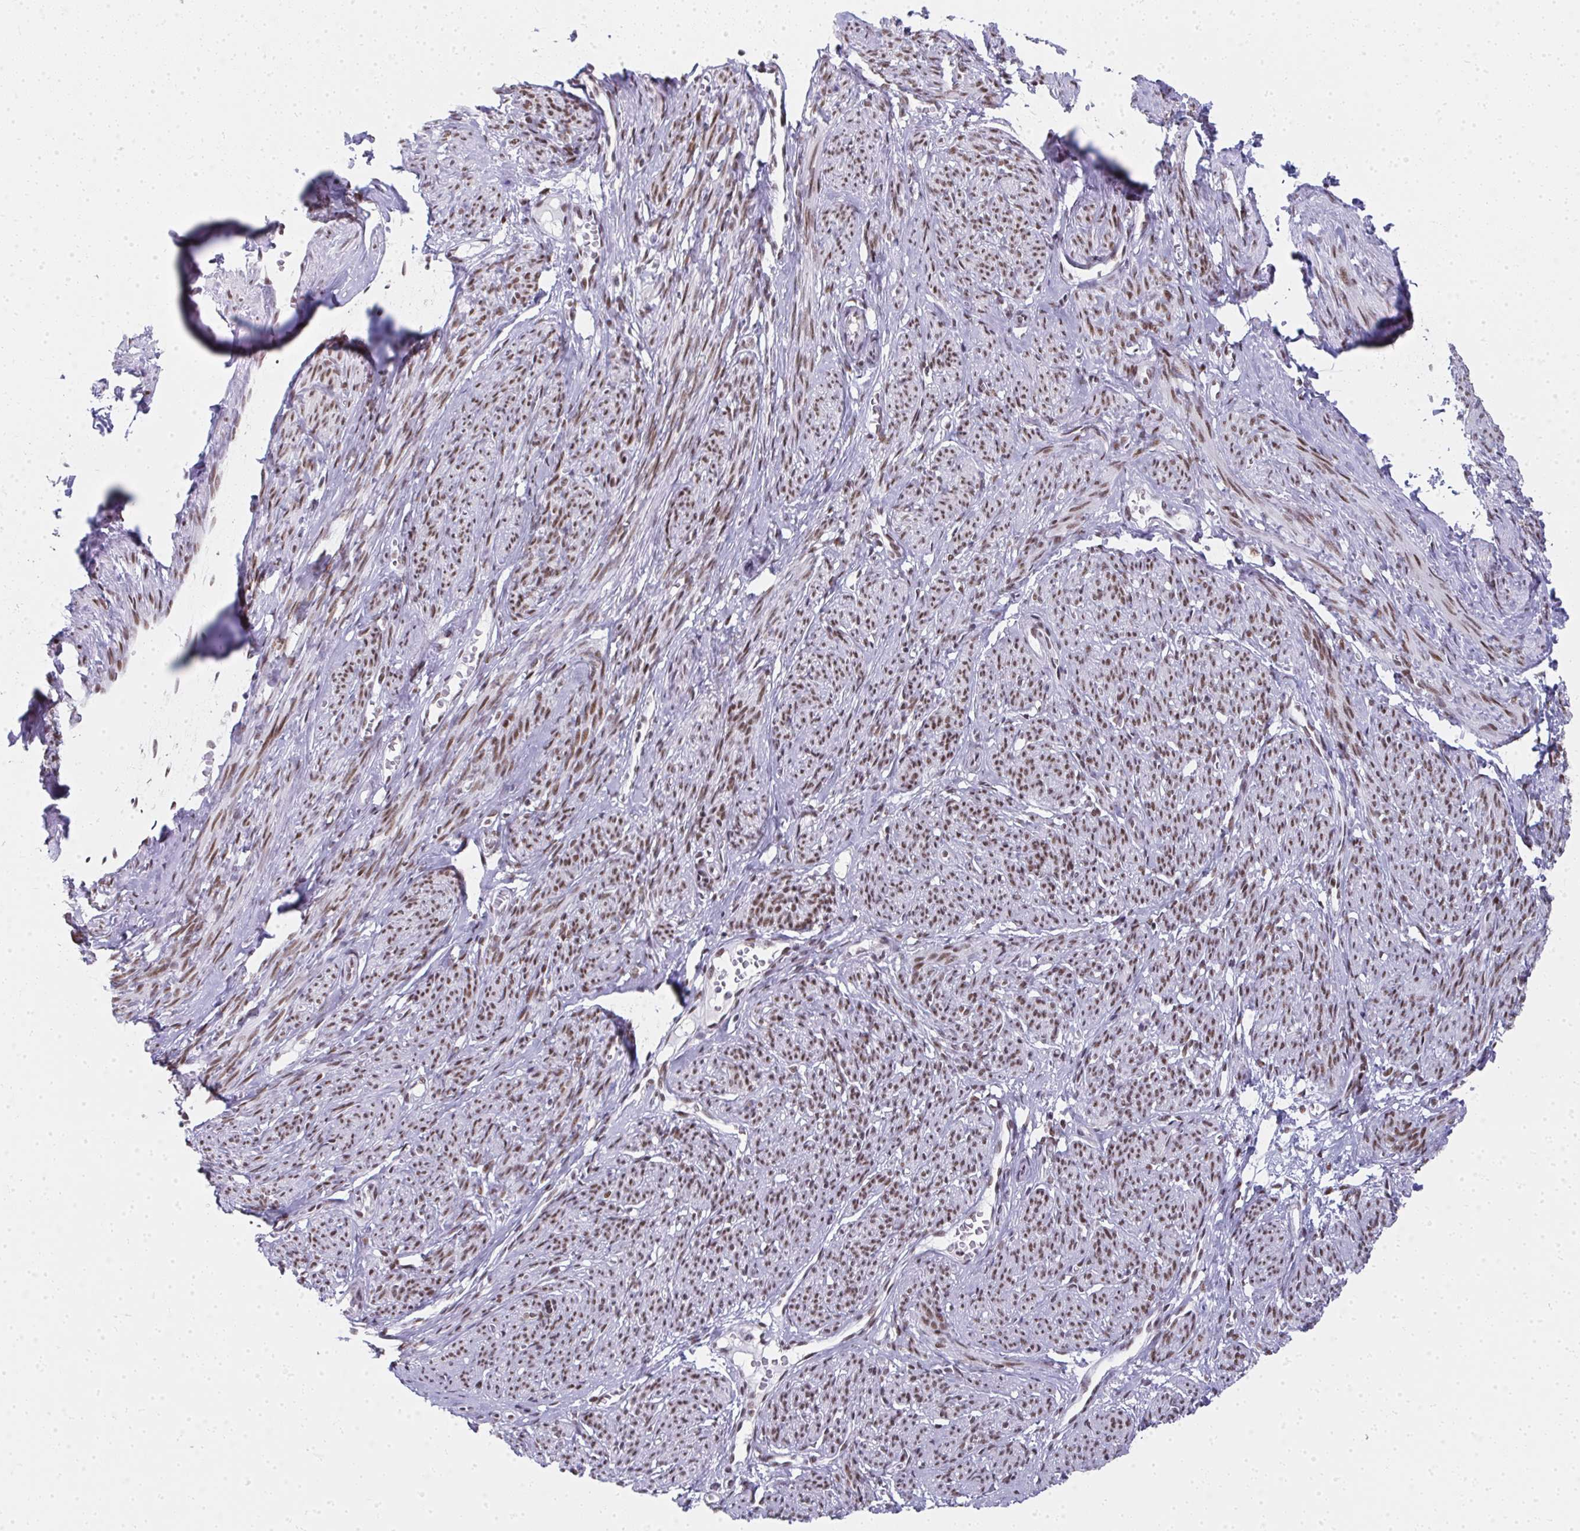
{"staining": {"intensity": "moderate", "quantity": ">75%", "location": "nuclear"}, "tissue": "smooth muscle", "cell_type": "Smooth muscle cells", "image_type": "normal", "snomed": [{"axis": "morphology", "description": "Normal tissue, NOS"}, {"axis": "topography", "description": "Smooth muscle"}], "caption": "Protein expression analysis of normal smooth muscle displays moderate nuclear positivity in approximately >75% of smooth muscle cells. The staining is performed using DAB brown chromogen to label protein expression. The nuclei are counter-stained blue using hematoxylin.", "gene": "CREBBP", "patient": {"sex": "female", "age": 65}}